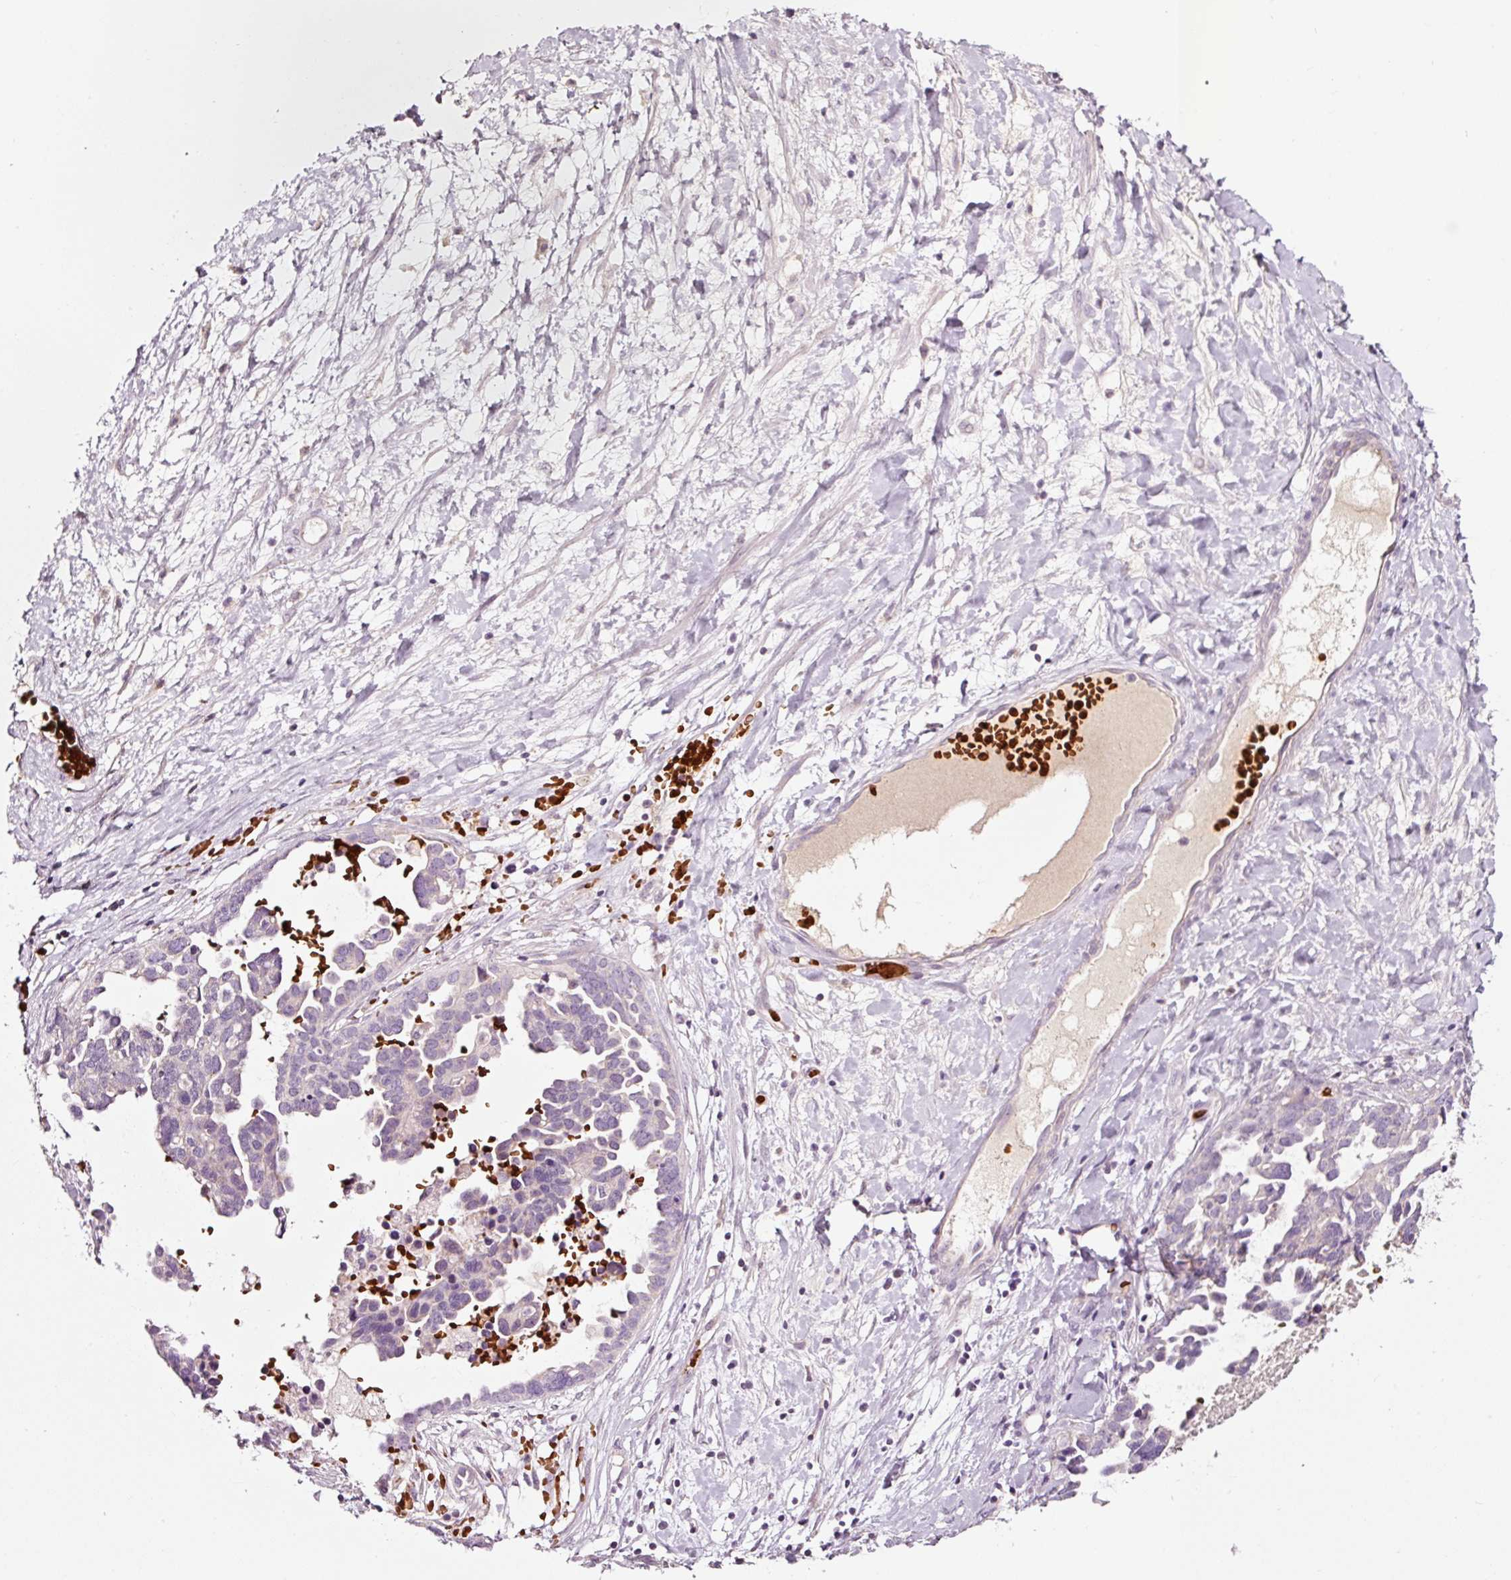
{"staining": {"intensity": "negative", "quantity": "none", "location": "none"}, "tissue": "ovarian cancer", "cell_type": "Tumor cells", "image_type": "cancer", "snomed": [{"axis": "morphology", "description": "Cystadenocarcinoma, serous, NOS"}, {"axis": "topography", "description": "Ovary"}], "caption": "High power microscopy photomicrograph of an IHC histopathology image of serous cystadenocarcinoma (ovarian), revealing no significant staining in tumor cells.", "gene": "LDHAL6B", "patient": {"sex": "female", "age": 54}}